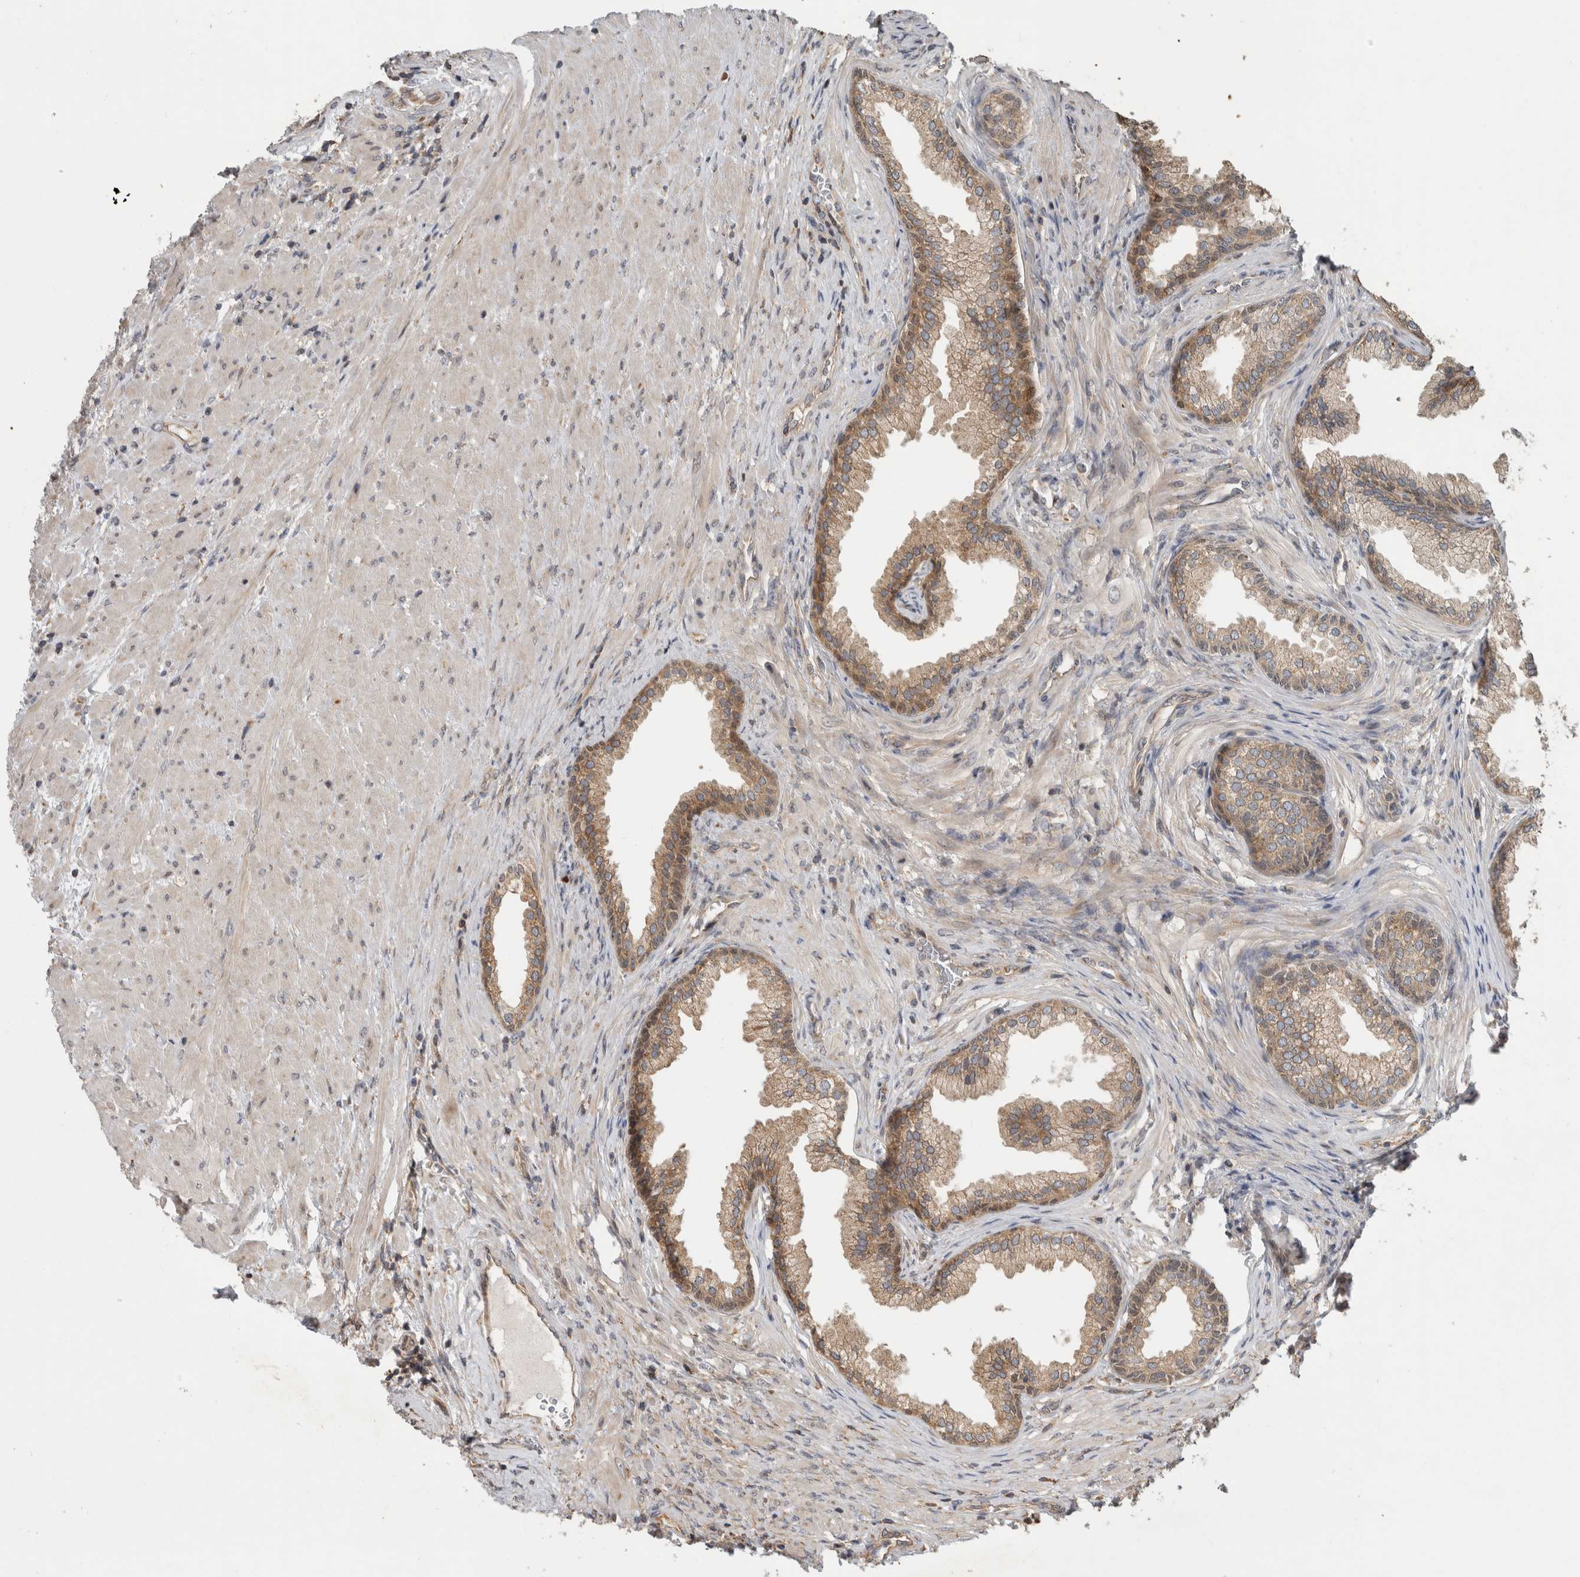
{"staining": {"intensity": "moderate", "quantity": ">75%", "location": "cytoplasmic/membranous"}, "tissue": "prostate", "cell_type": "Glandular cells", "image_type": "normal", "snomed": [{"axis": "morphology", "description": "Normal tissue, NOS"}, {"axis": "topography", "description": "Prostate"}], "caption": "Immunohistochemistry of unremarkable human prostate reveals medium levels of moderate cytoplasmic/membranous staining in about >75% of glandular cells. (DAB IHC with brightfield microscopy, high magnification).", "gene": "PARP6", "patient": {"sex": "male", "age": 76}}